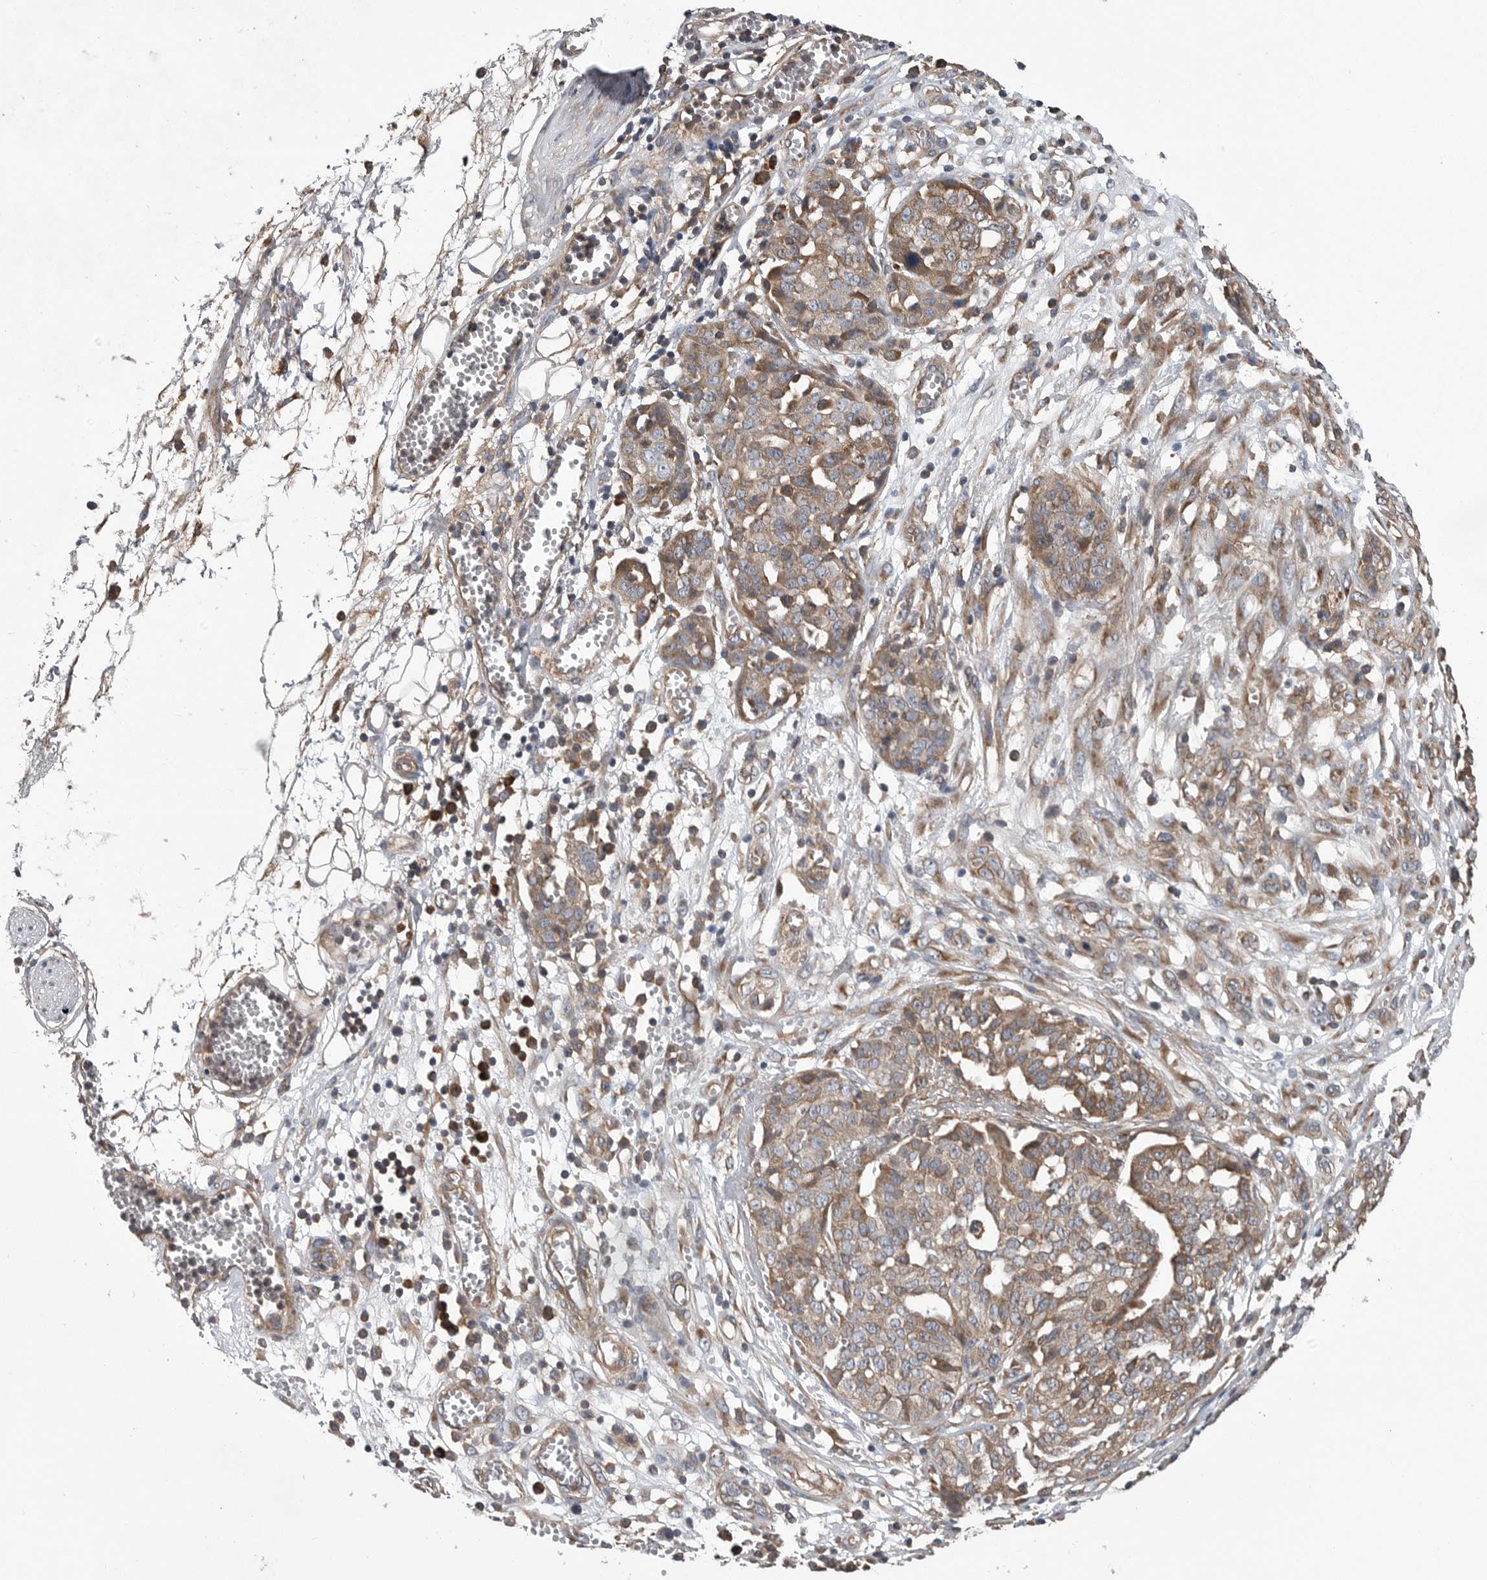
{"staining": {"intensity": "moderate", "quantity": ">75%", "location": "cytoplasmic/membranous"}, "tissue": "ovarian cancer", "cell_type": "Tumor cells", "image_type": "cancer", "snomed": [{"axis": "morphology", "description": "Cystadenocarcinoma, serous, NOS"}, {"axis": "topography", "description": "Soft tissue"}, {"axis": "topography", "description": "Ovary"}], "caption": "Immunohistochemical staining of ovarian serous cystadenocarcinoma displays moderate cytoplasmic/membranous protein expression in approximately >75% of tumor cells. (DAB (3,3'-diaminobenzidine) = brown stain, brightfield microscopy at high magnification).", "gene": "OXR1", "patient": {"sex": "female", "age": 57}}